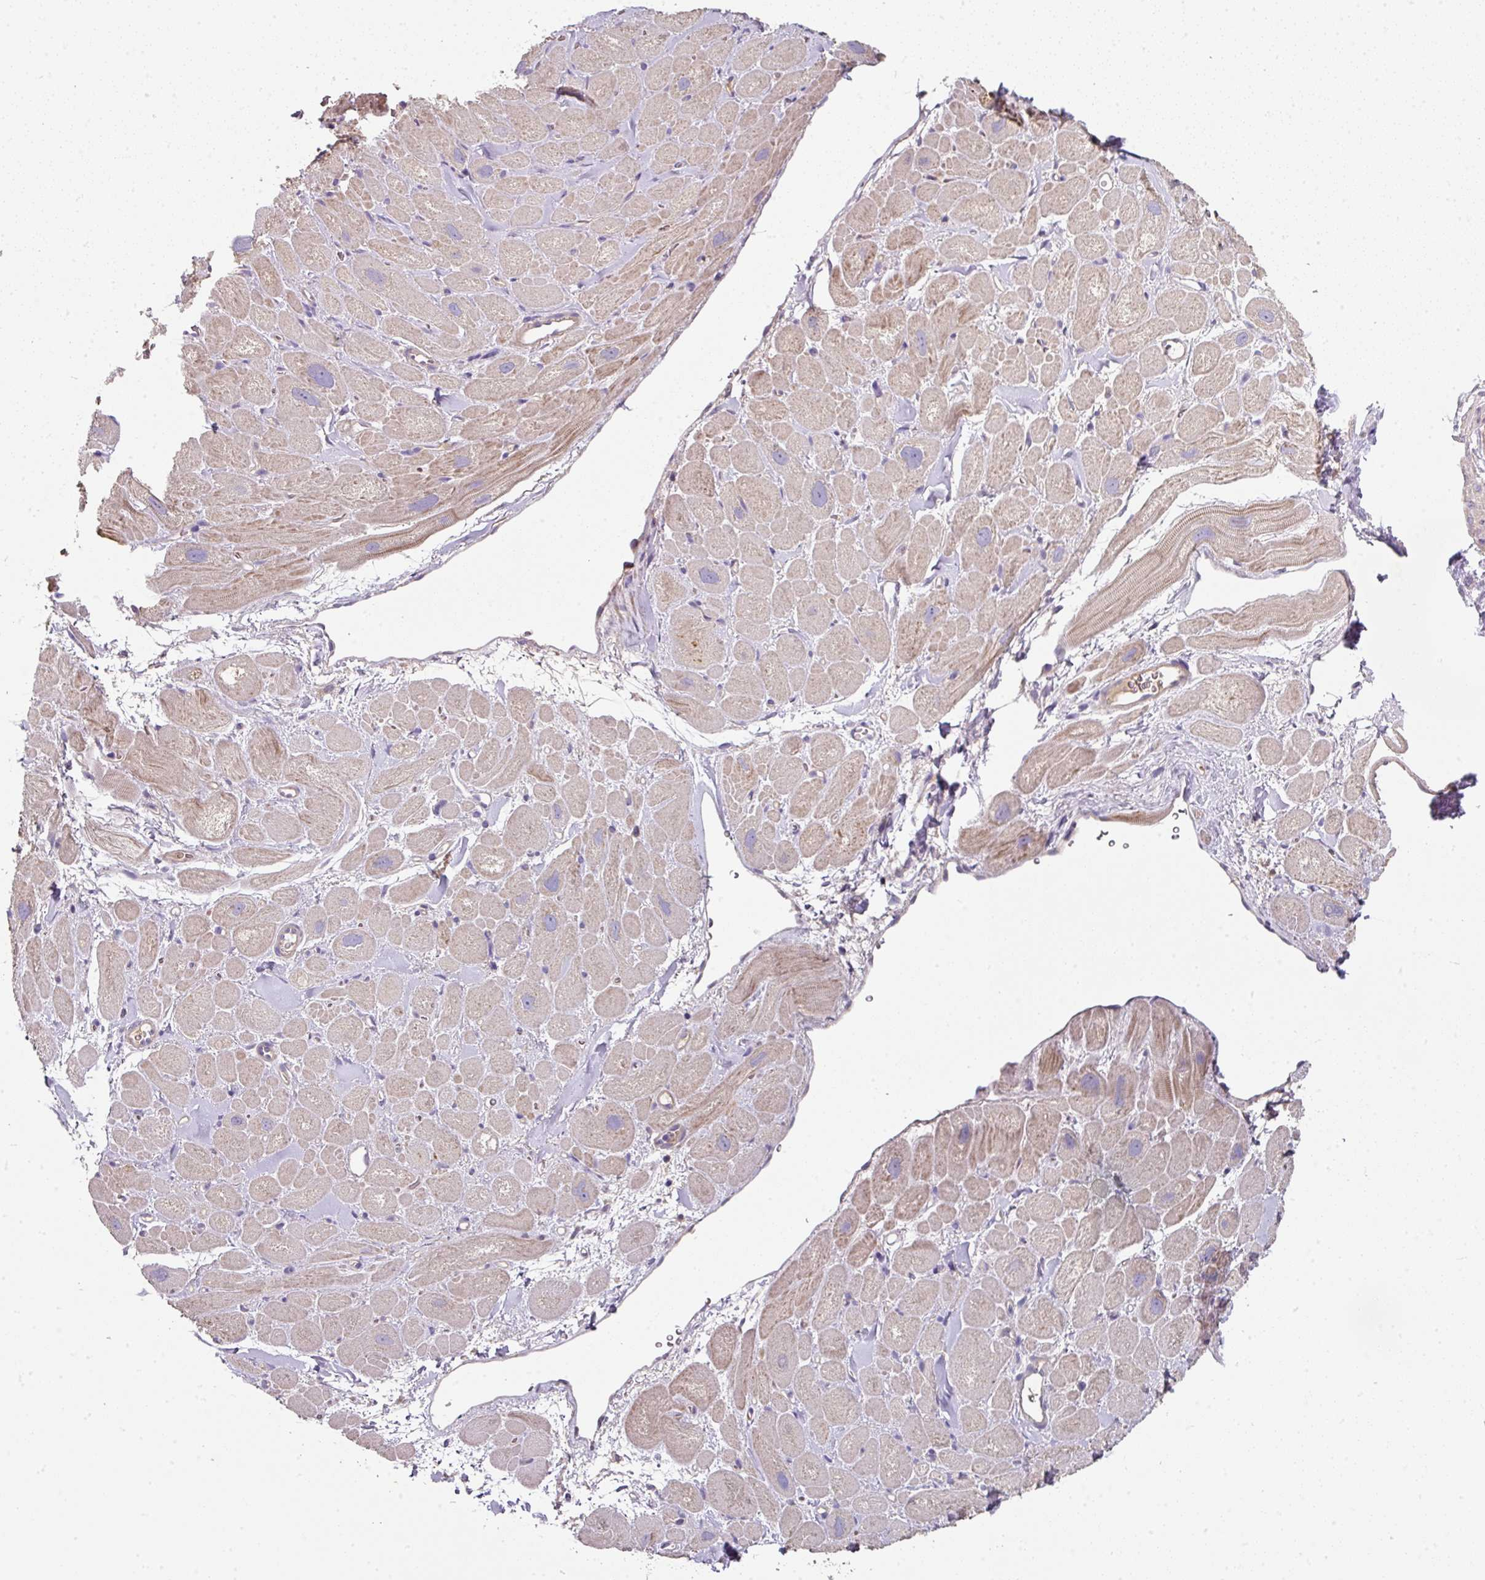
{"staining": {"intensity": "weak", "quantity": "25%-75%", "location": "cytoplasmic/membranous"}, "tissue": "heart muscle", "cell_type": "Cardiomyocytes", "image_type": "normal", "snomed": [{"axis": "morphology", "description": "Normal tissue, NOS"}, {"axis": "topography", "description": "Heart"}], "caption": "Immunohistochemical staining of unremarkable heart muscle displays 25%-75% levels of weak cytoplasmic/membranous protein staining in approximately 25%-75% of cardiomyocytes.", "gene": "C4orf48", "patient": {"sex": "male", "age": 49}}